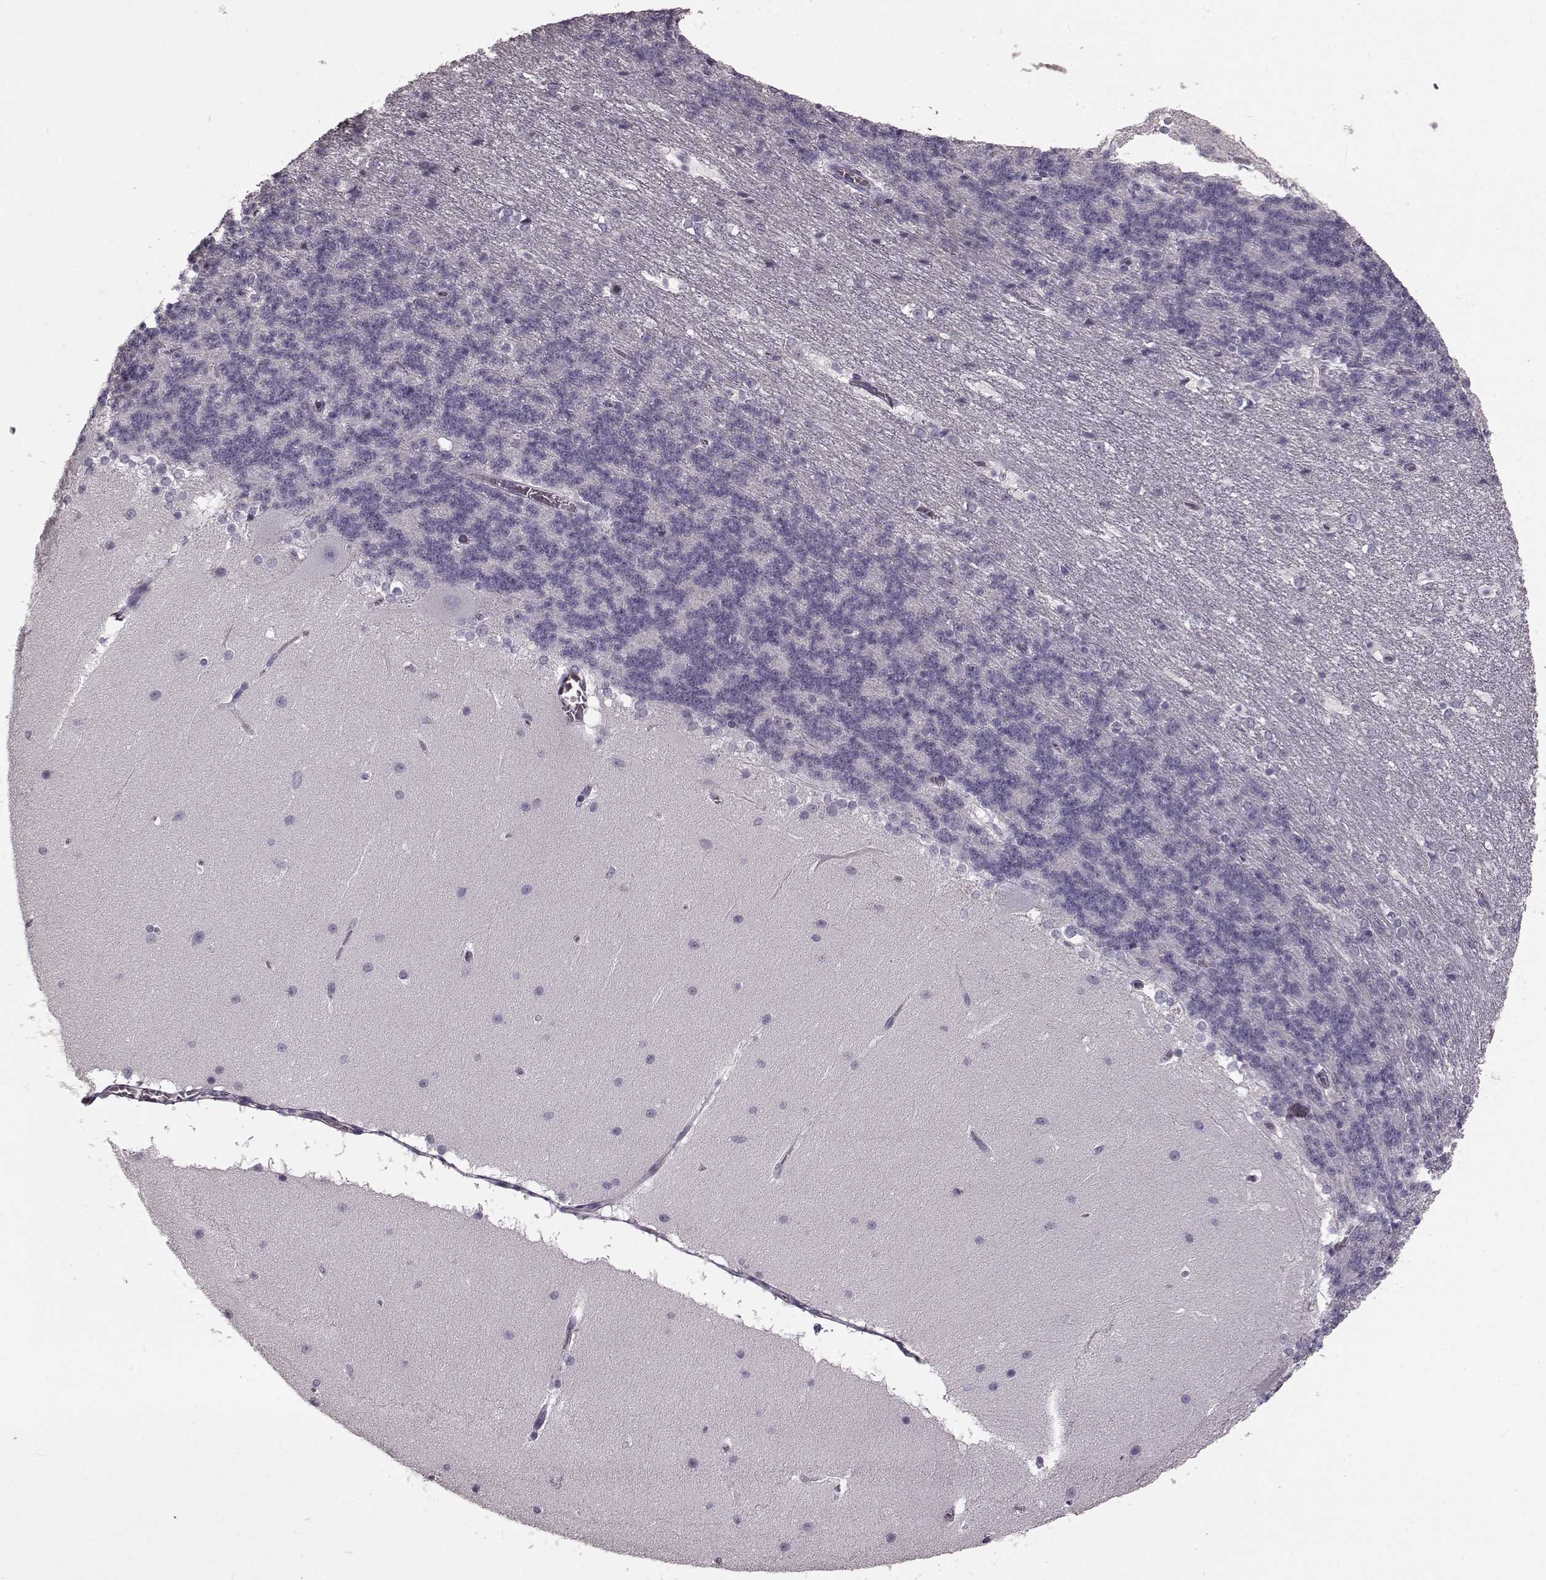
{"staining": {"intensity": "negative", "quantity": "none", "location": "none"}, "tissue": "cerebellum", "cell_type": "Cells in granular layer", "image_type": "normal", "snomed": [{"axis": "morphology", "description": "Normal tissue, NOS"}, {"axis": "topography", "description": "Cerebellum"}], "caption": "Immunohistochemistry (IHC) micrograph of benign human cerebellum stained for a protein (brown), which shows no staining in cells in granular layer.", "gene": "CST7", "patient": {"sex": "female", "age": 19}}